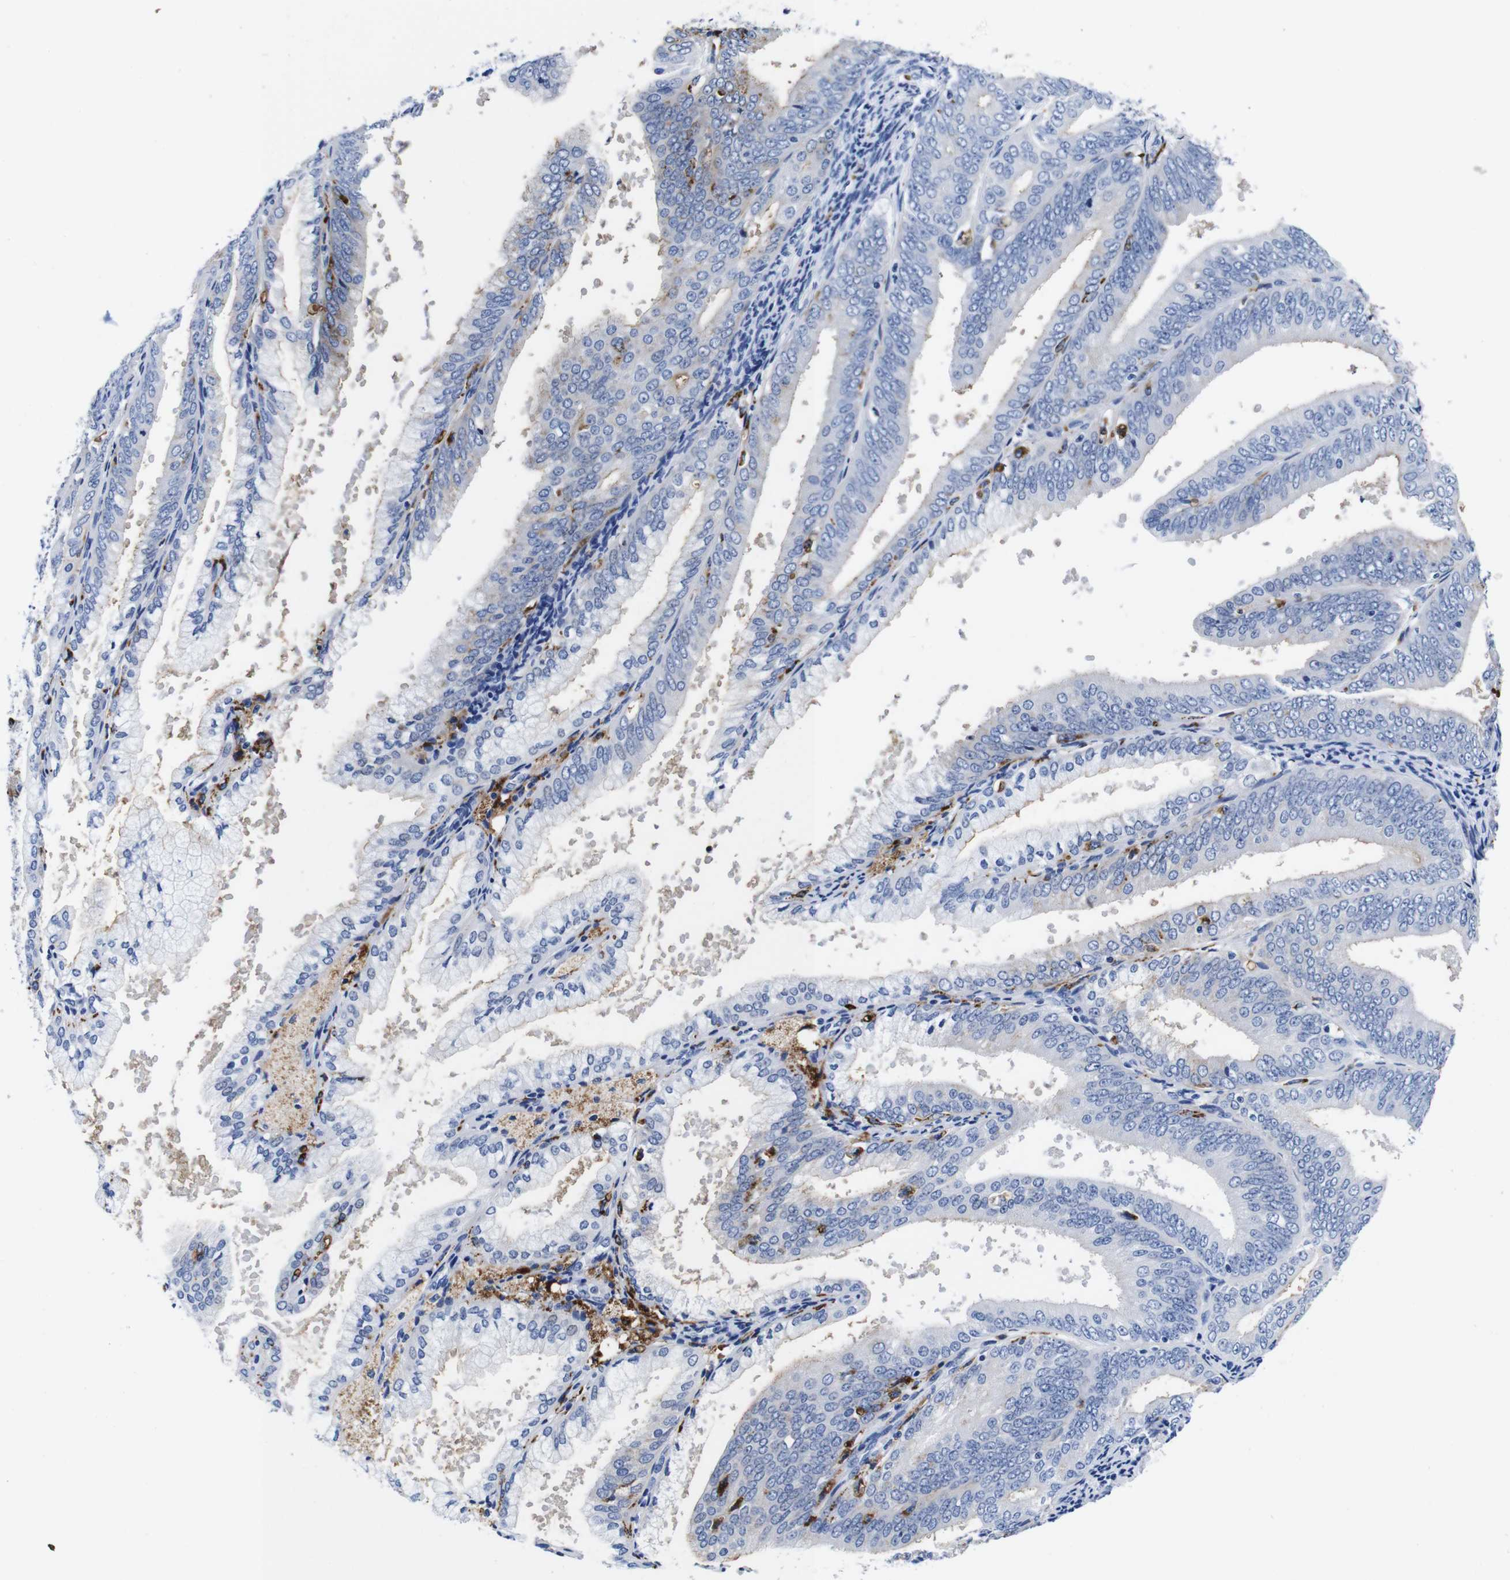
{"staining": {"intensity": "negative", "quantity": "none", "location": "none"}, "tissue": "endometrial cancer", "cell_type": "Tumor cells", "image_type": "cancer", "snomed": [{"axis": "morphology", "description": "Adenocarcinoma, NOS"}, {"axis": "topography", "description": "Endometrium"}], "caption": "IHC histopathology image of neoplastic tissue: adenocarcinoma (endometrial) stained with DAB shows no significant protein expression in tumor cells.", "gene": "HLA-DMB", "patient": {"sex": "female", "age": 63}}